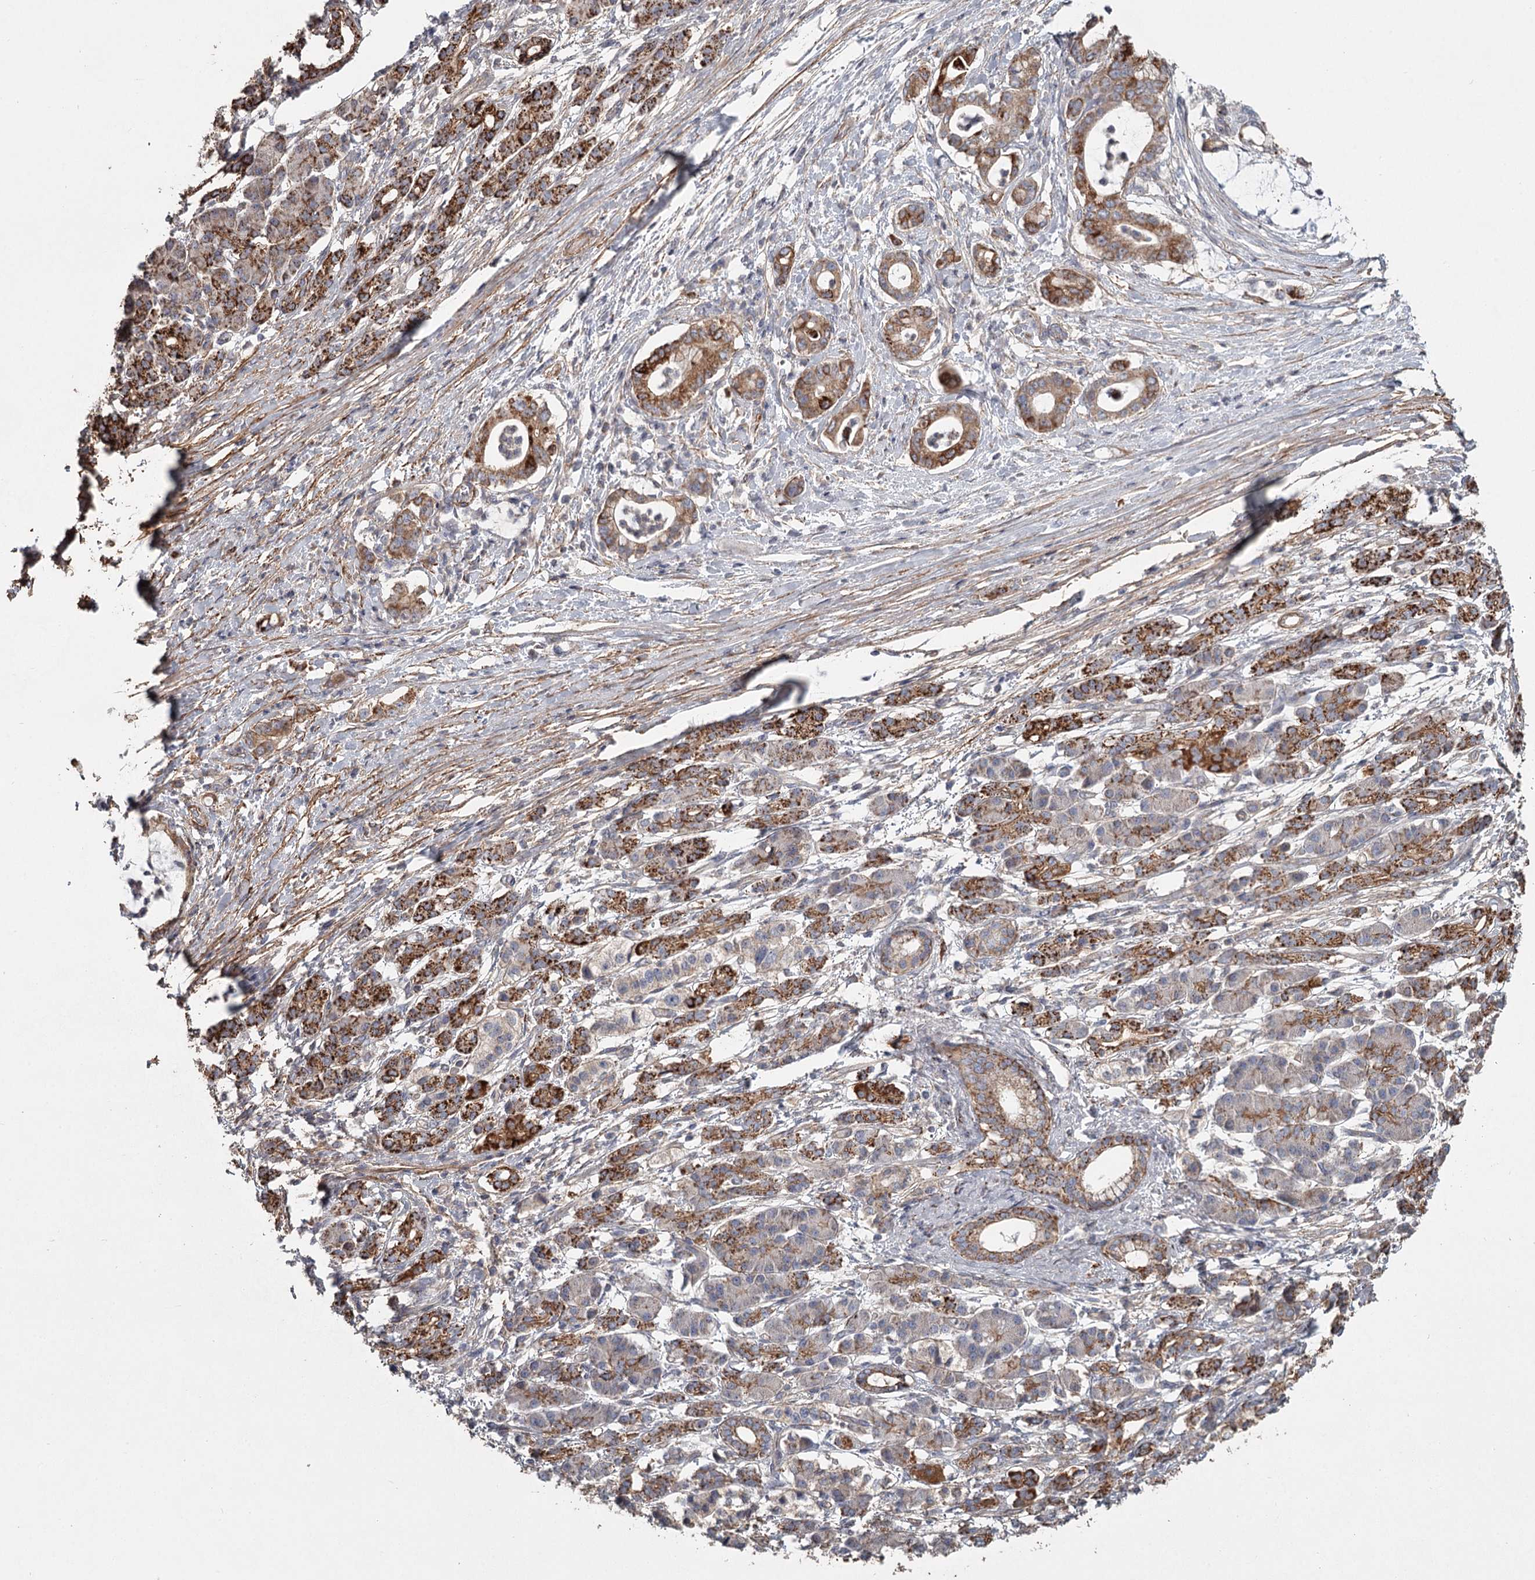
{"staining": {"intensity": "moderate", "quantity": ">75%", "location": "cytoplasmic/membranous"}, "tissue": "pancreatic cancer", "cell_type": "Tumor cells", "image_type": "cancer", "snomed": [{"axis": "morphology", "description": "Adenocarcinoma, NOS"}, {"axis": "topography", "description": "Pancreas"}], "caption": "A photomicrograph showing moderate cytoplasmic/membranous staining in approximately >75% of tumor cells in adenocarcinoma (pancreatic), as visualized by brown immunohistochemical staining.", "gene": "DHRS9", "patient": {"sex": "female", "age": 55}}